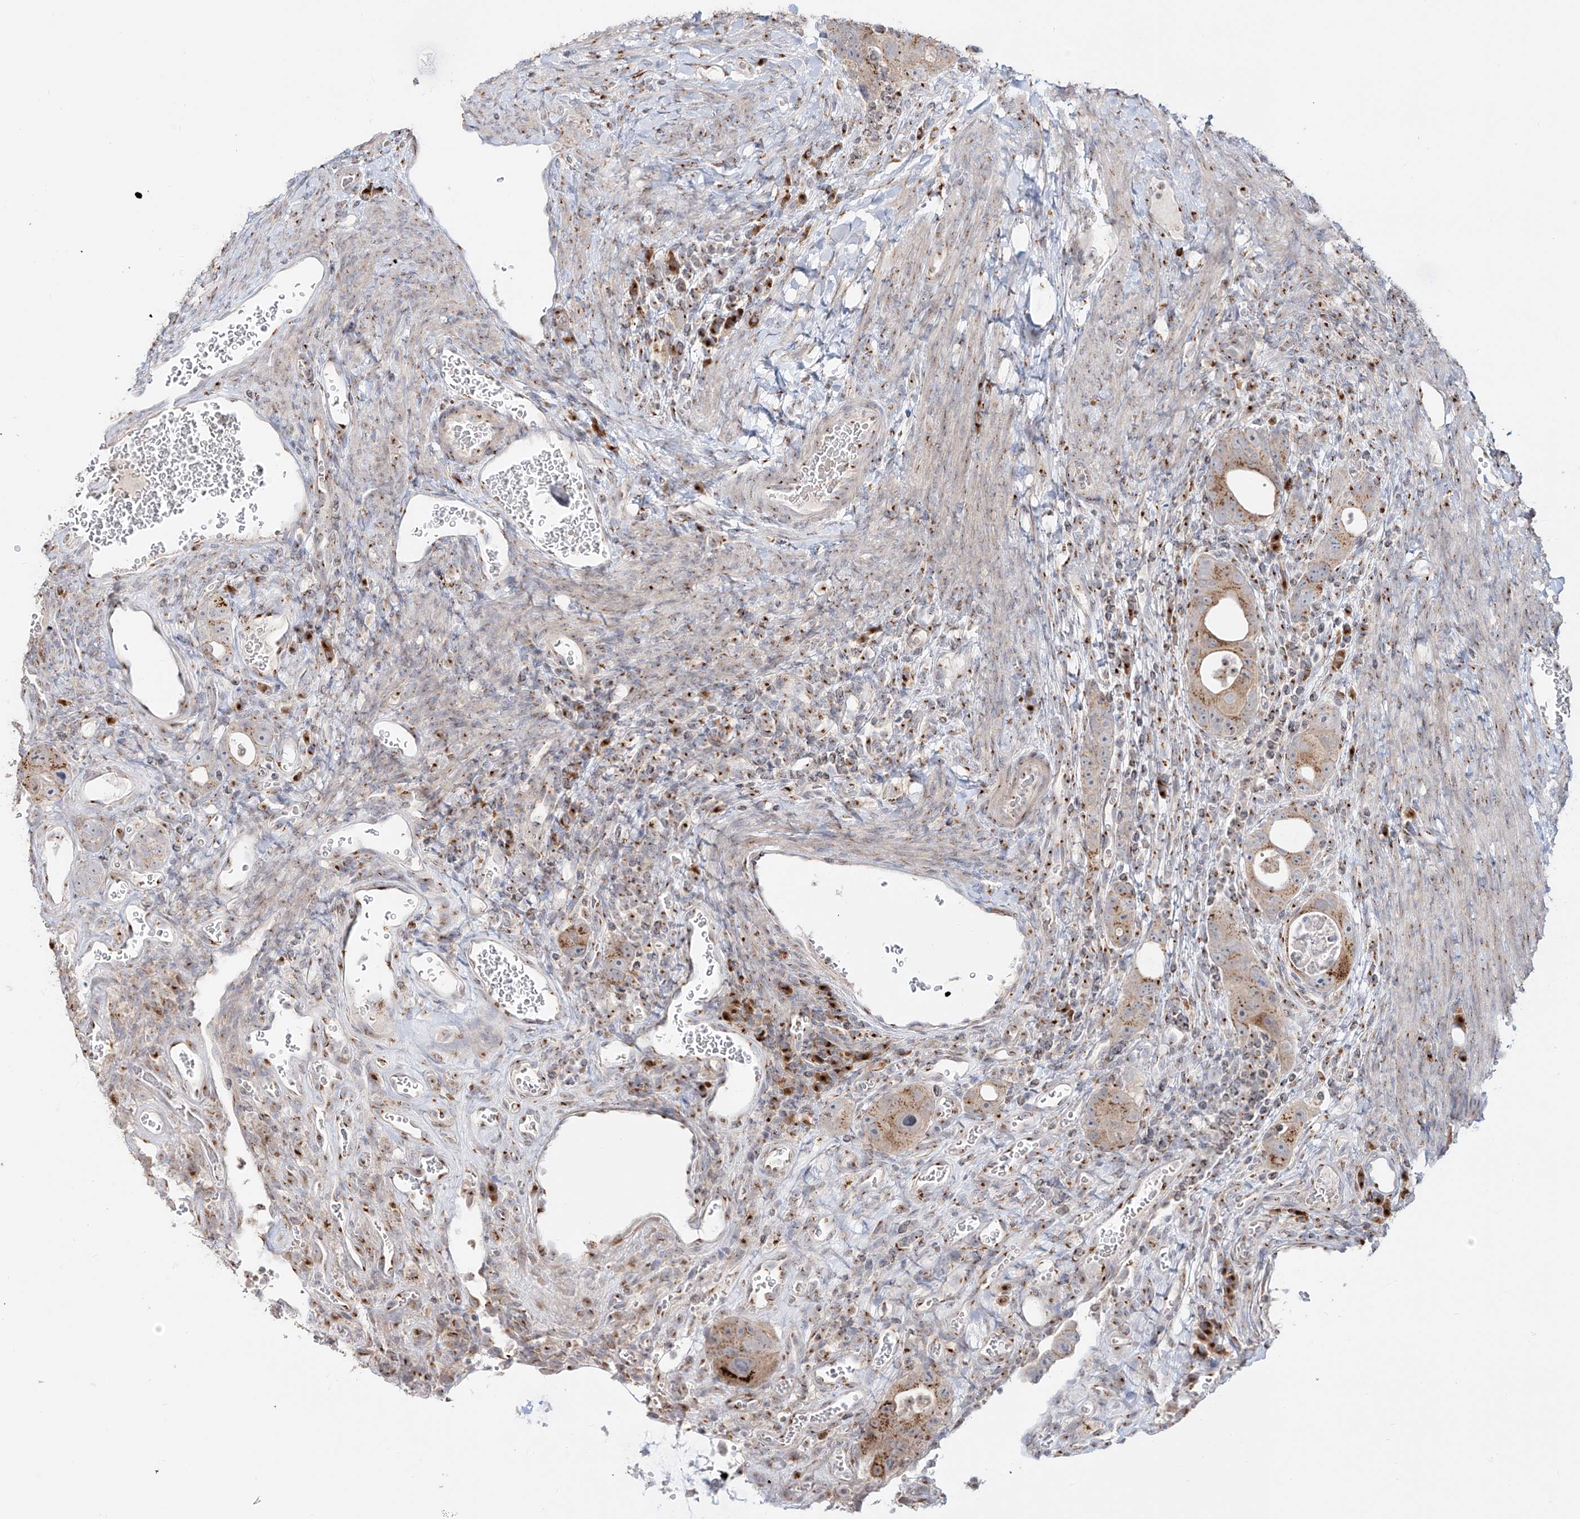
{"staining": {"intensity": "moderate", "quantity": ">75%", "location": "cytoplasmic/membranous"}, "tissue": "colorectal cancer", "cell_type": "Tumor cells", "image_type": "cancer", "snomed": [{"axis": "morphology", "description": "Adenocarcinoma, NOS"}, {"axis": "topography", "description": "Rectum"}], "caption": "IHC (DAB) staining of colorectal cancer shows moderate cytoplasmic/membranous protein expression in about >75% of tumor cells.", "gene": "BSDC1", "patient": {"sex": "male", "age": 59}}